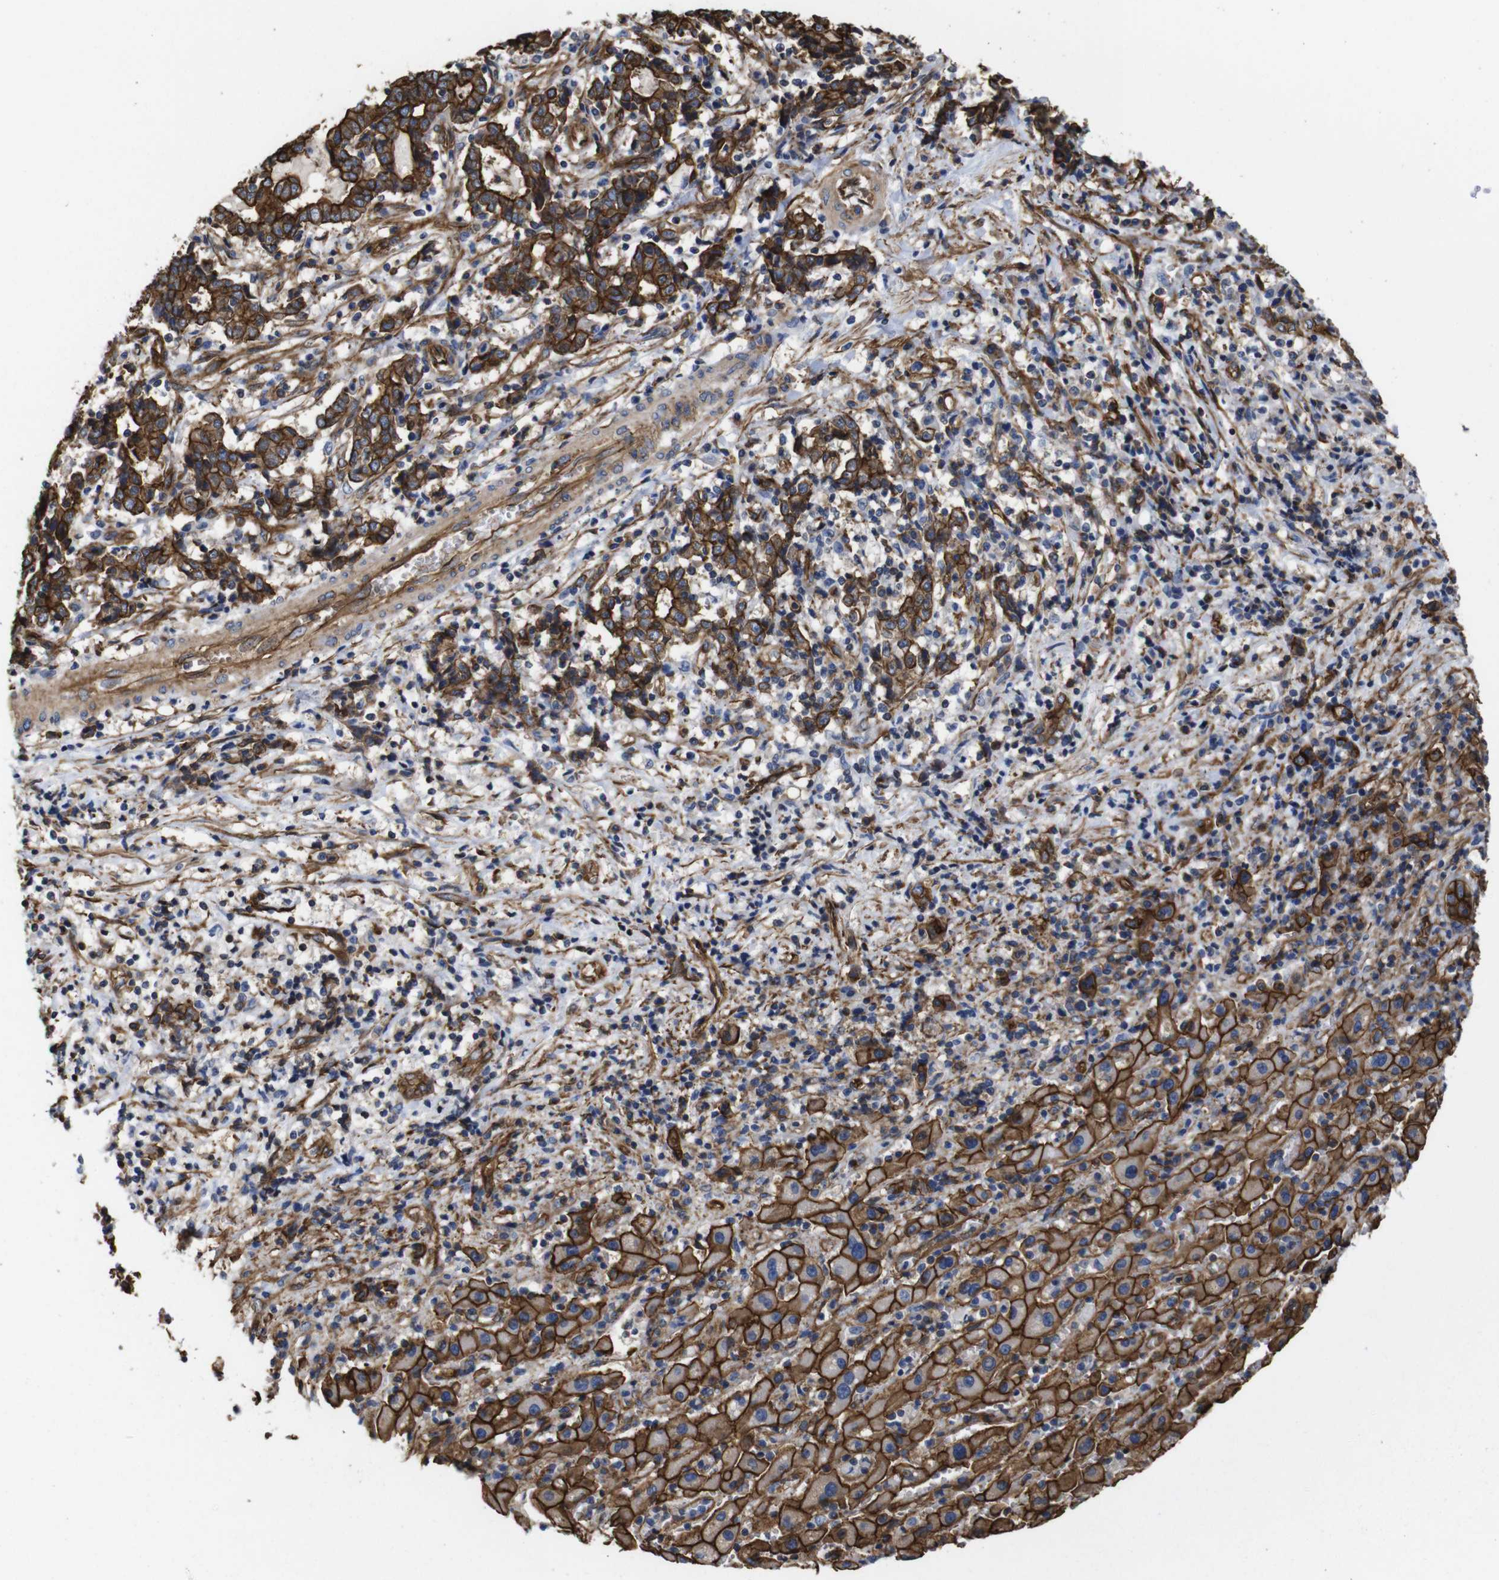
{"staining": {"intensity": "strong", "quantity": ">75%", "location": "cytoplasmic/membranous"}, "tissue": "liver cancer", "cell_type": "Tumor cells", "image_type": "cancer", "snomed": [{"axis": "morphology", "description": "Cholangiocarcinoma"}, {"axis": "topography", "description": "Liver"}], "caption": "IHC of liver cancer exhibits high levels of strong cytoplasmic/membranous positivity in about >75% of tumor cells.", "gene": "SPTBN1", "patient": {"sex": "male", "age": 57}}